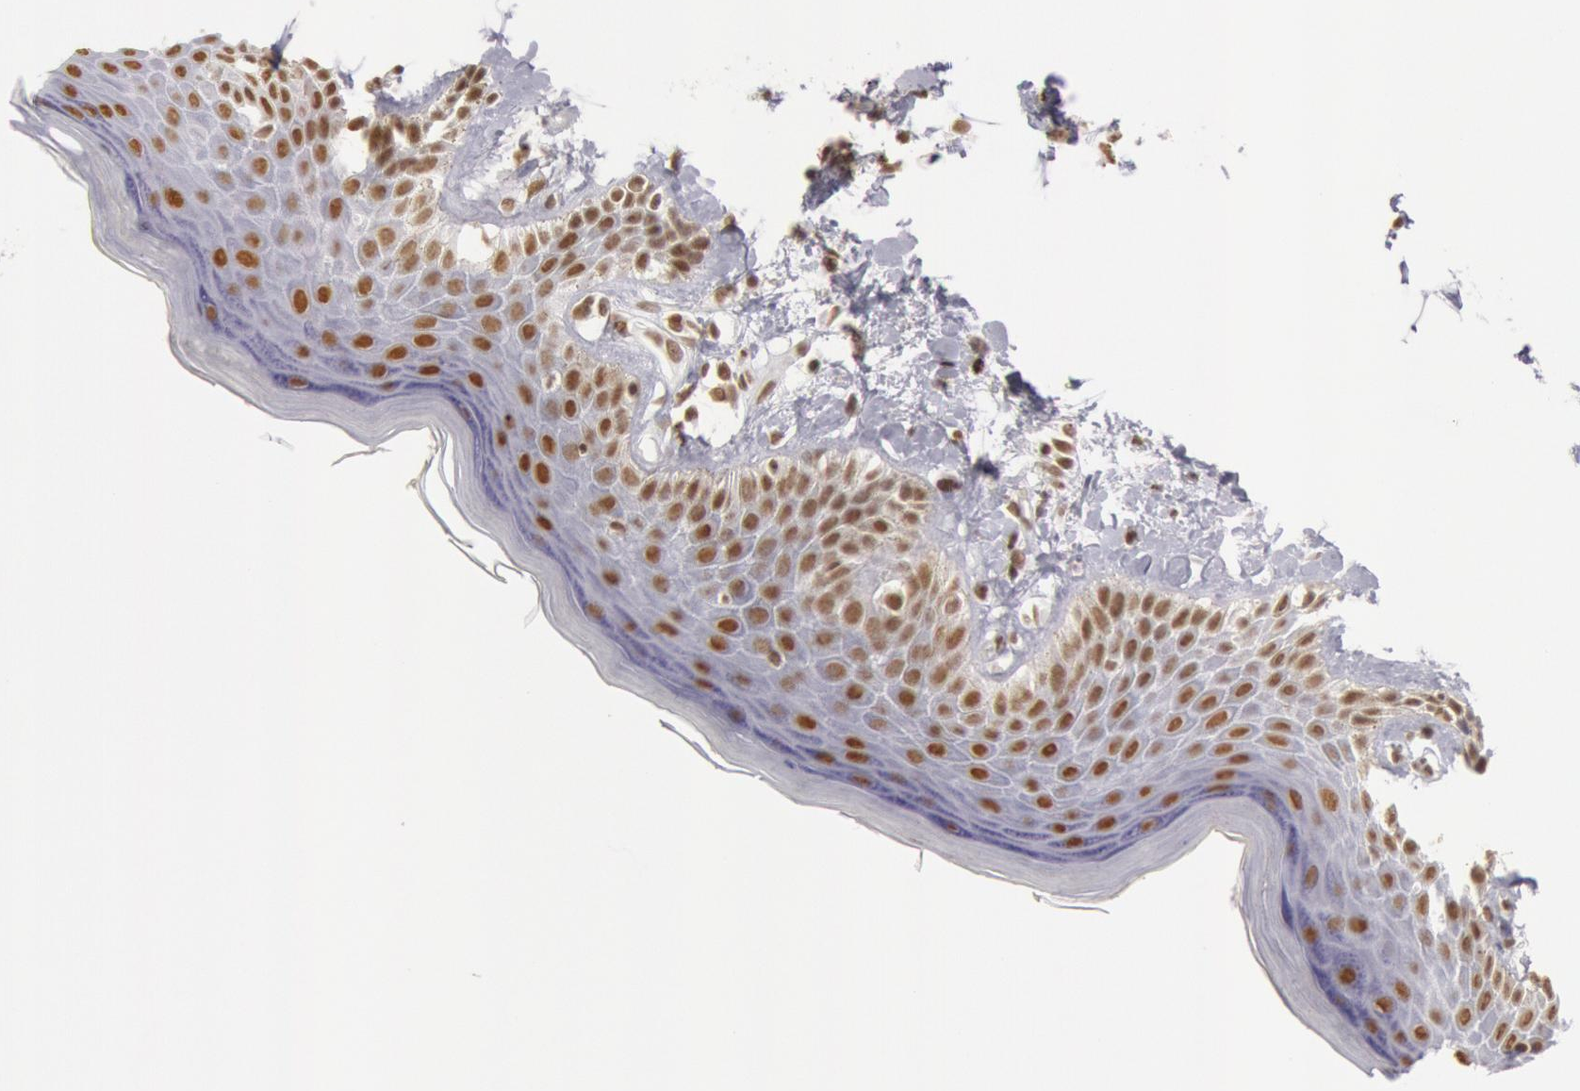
{"staining": {"intensity": "strong", "quantity": ">75%", "location": "nuclear"}, "tissue": "skin", "cell_type": "Epidermal cells", "image_type": "normal", "snomed": [{"axis": "morphology", "description": "Normal tissue, NOS"}, {"axis": "topography", "description": "Anal"}], "caption": "Immunohistochemistry (IHC) photomicrograph of benign human skin stained for a protein (brown), which exhibits high levels of strong nuclear staining in approximately >75% of epidermal cells.", "gene": "ESS2", "patient": {"sex": "female", "age": 78}}